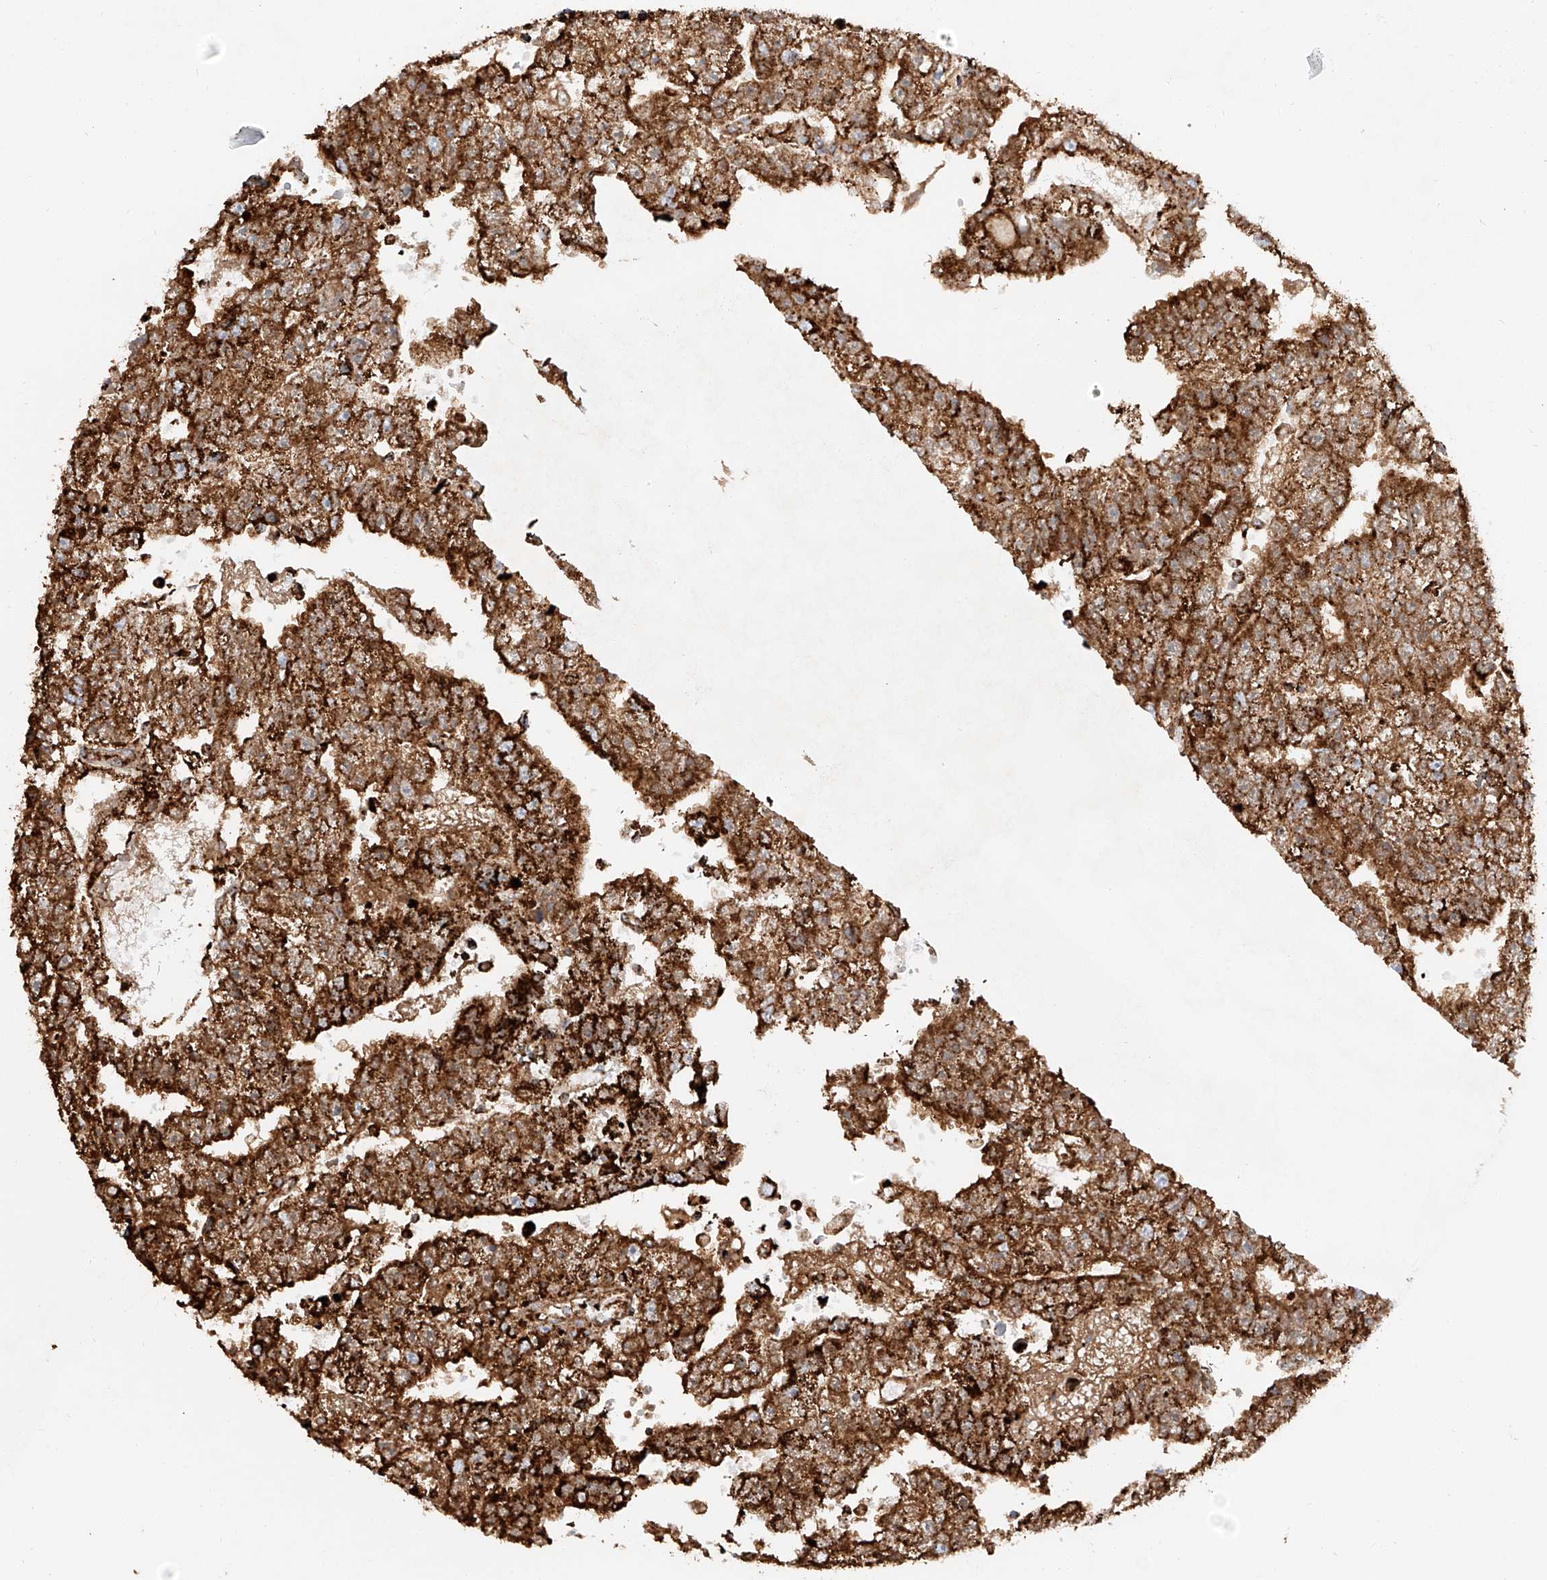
{"staining": {"intensity": "strong", "quantity": ">75%", "location": "cytoplasmic/membranous"}, "tissue": "testis cancer", "cell_type": "Tumor cells", "image_type": "cancer", "snomed": [{"axis": "morphology", "description": "Carcinoma, Embryonal, NOS"}, {"axis": "topography", "description": "Testis"}], "caption": "Immunohistochemistry (IHC) (DAB) staining of testis cancer (embryonal carcinoma) shows strong cytoplasmic/membranous protein staining in approximately >75% of tumor cells.", "gene": "TTC27", "patient": {"sex": "male", "age": 25}}